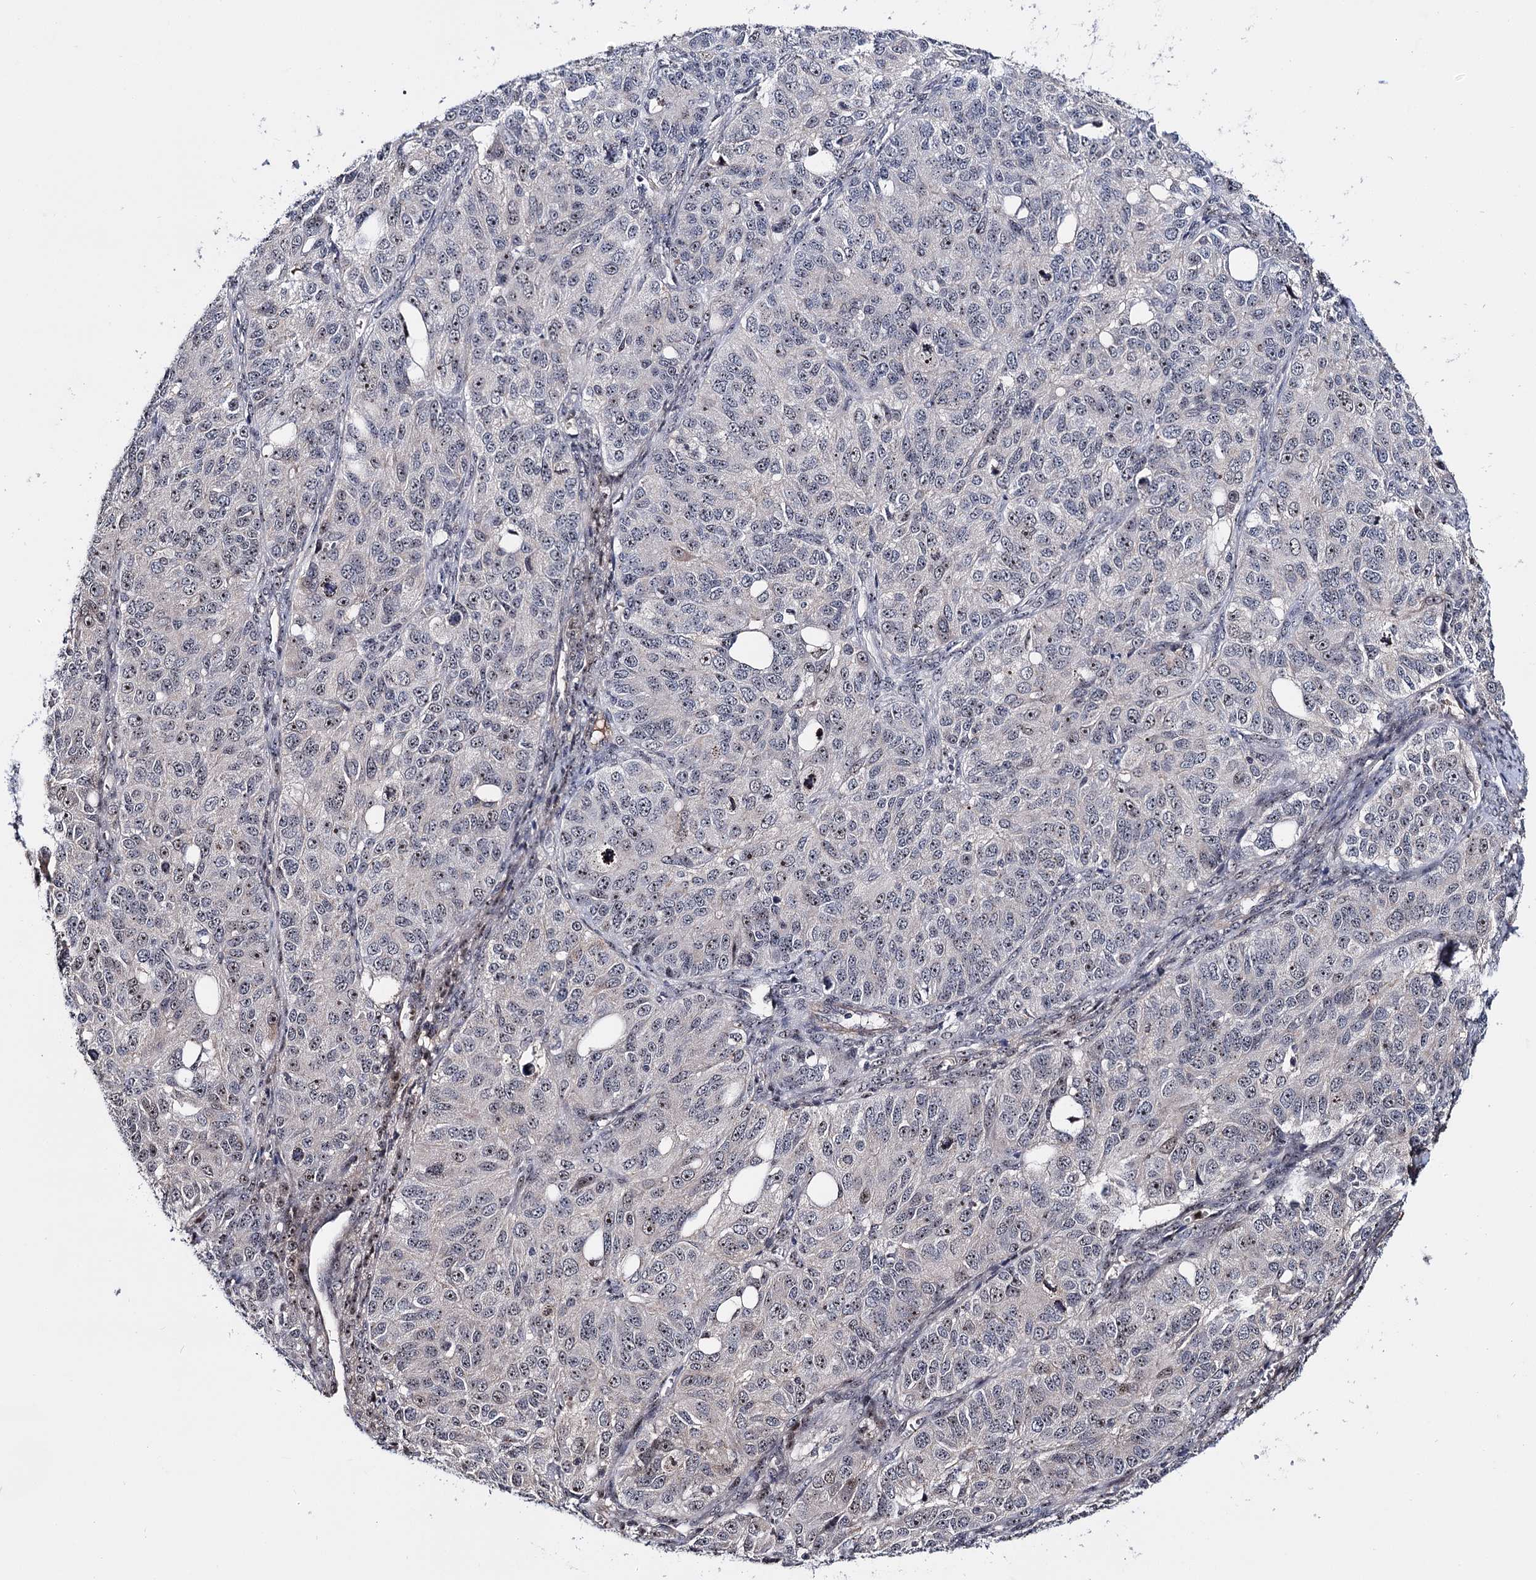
{"staining": {"intensity": "weak", "quantity": "<25%", "location": "cytoplasmic/membranous,nuclear"}, "tissue": "ovarian cancer", "cell_type": "Tumor cells", "image_type": "cancer", "snomed": [{"axis": "morphology", "description": "Carcinoma, endometroid"}, {"axis": "topography", "description": "Ovary"}], "caption": "A histopathology image of ovarian endometroid carcinoma stained for a protein demonstrates no brown staining in tumor cells.", "gene": "SUPT20H", "patient": {"sex": "female", "age": 51}}